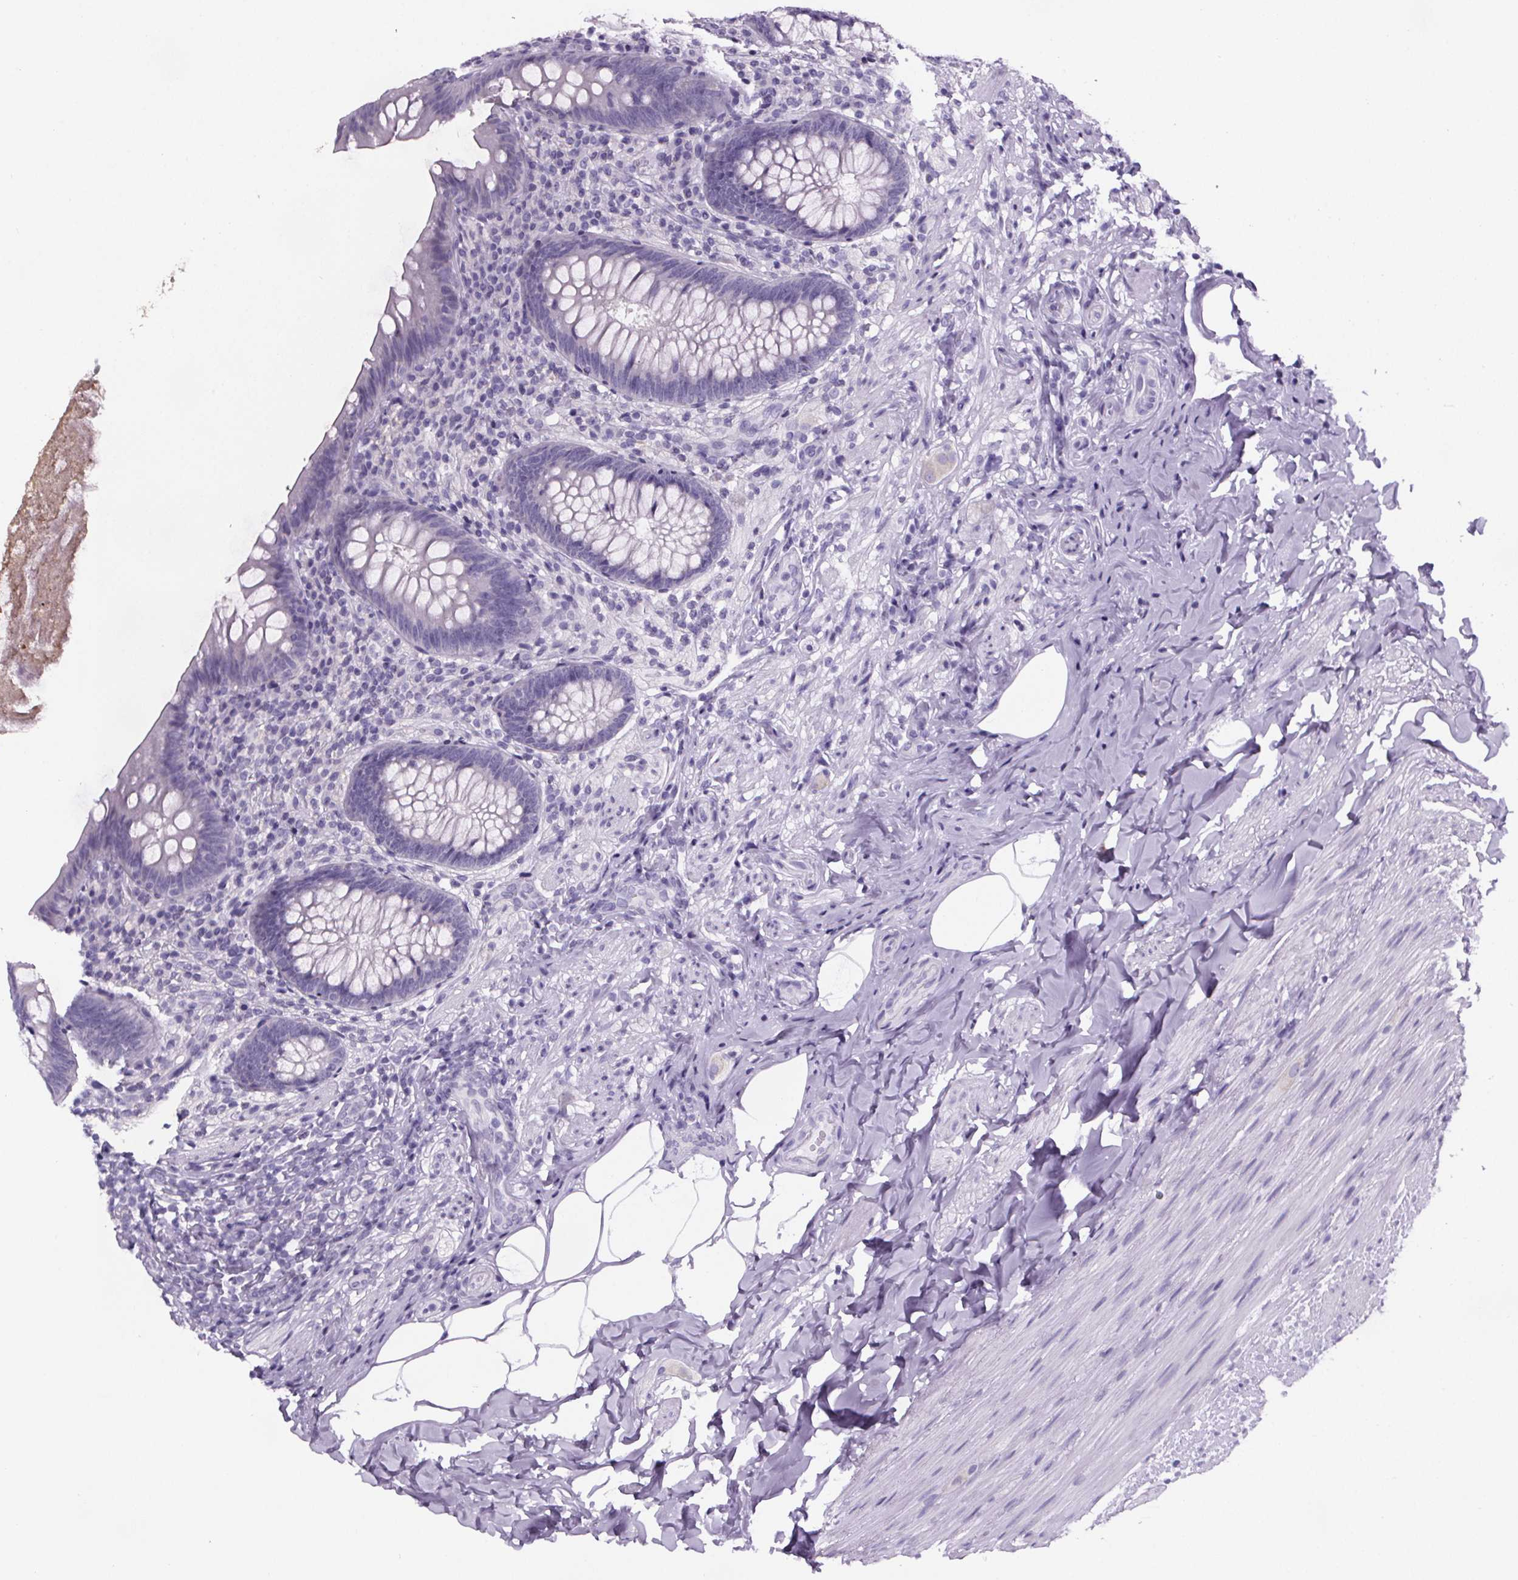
{"staining": {"intensity": "negative", "quantity": "none", "location": "none"}, "tissue": "appendix", "cell_type": "Glandular cells", "image_type": "normal", "snomed": [{"axis": "morphology", "description": "Normal tissue, NOS"}, {"axis": "topography", "description": "Appendix"}], "caption": "IHC of normal human appendix shows no staining in glandular cells.", "gene": "CUBN", "patient": {"sex": "male", "age": 47}}